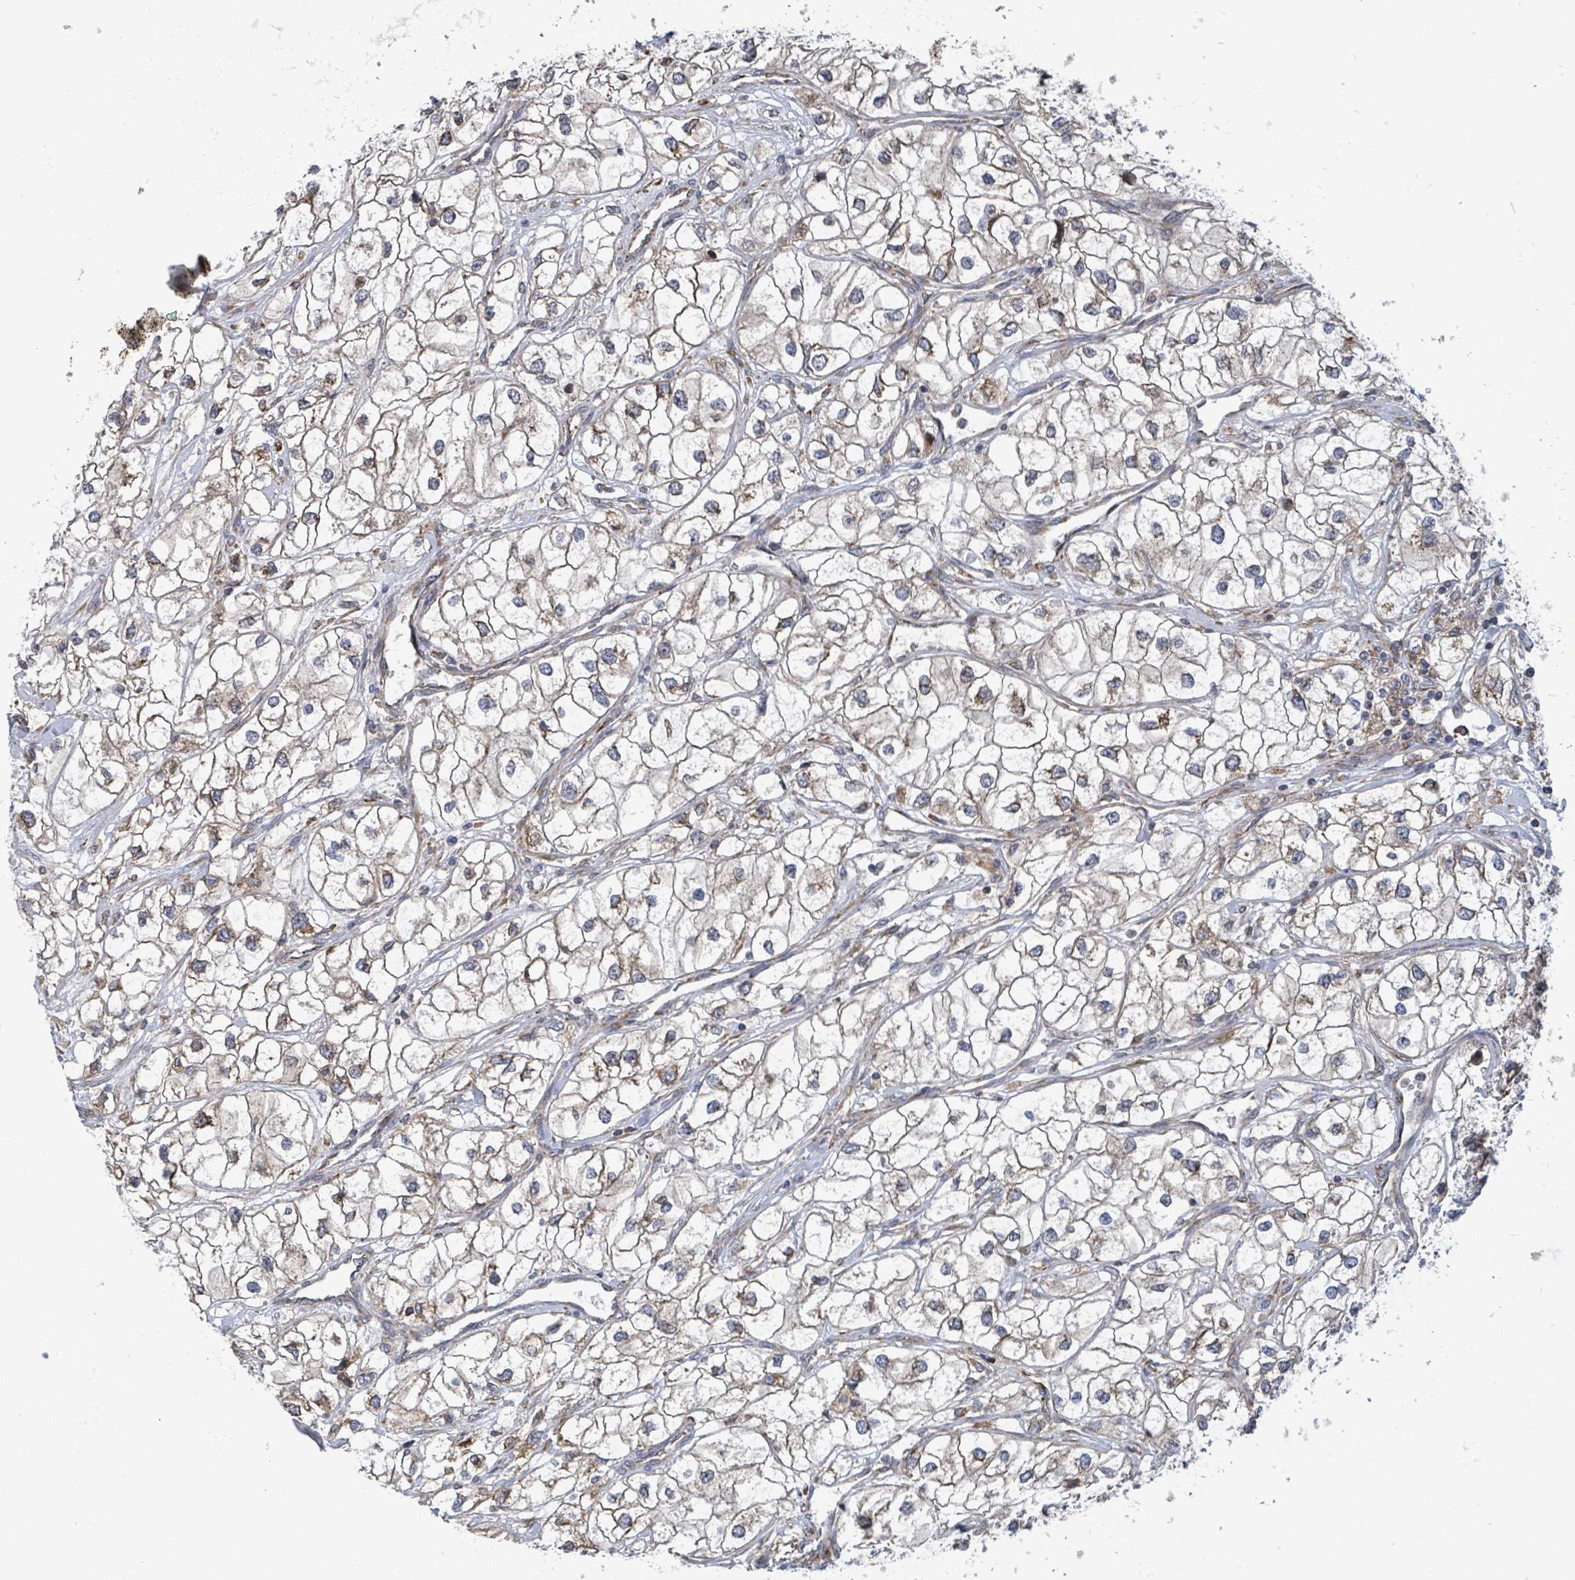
{"staining": {"intensity": "moderate", "quantity": "<25%", "location": "cytoplasmic/membranous"}, "tissue": "renal cancer", "cell_type": "Tumor cells", "image_type": "cancer", "snomed": [{"axis": "morphology", "description": "Adenocarcinoma, NOS"}, {"axis": "topography", "description": "Kidney"}], "caption": "Adenocarcinoma (renal) stained with DAB (3,3'-diaminobenzidine) immunohistochemistry (IHC) displays low levels of moderate cytoplasmic/membranous staining in about <25% of tumor cells. (Brightfield microscopy of DAB IHC at high magnification).", "gene": "NOMO1", "patient": {"sex": "male", "age": 59}}